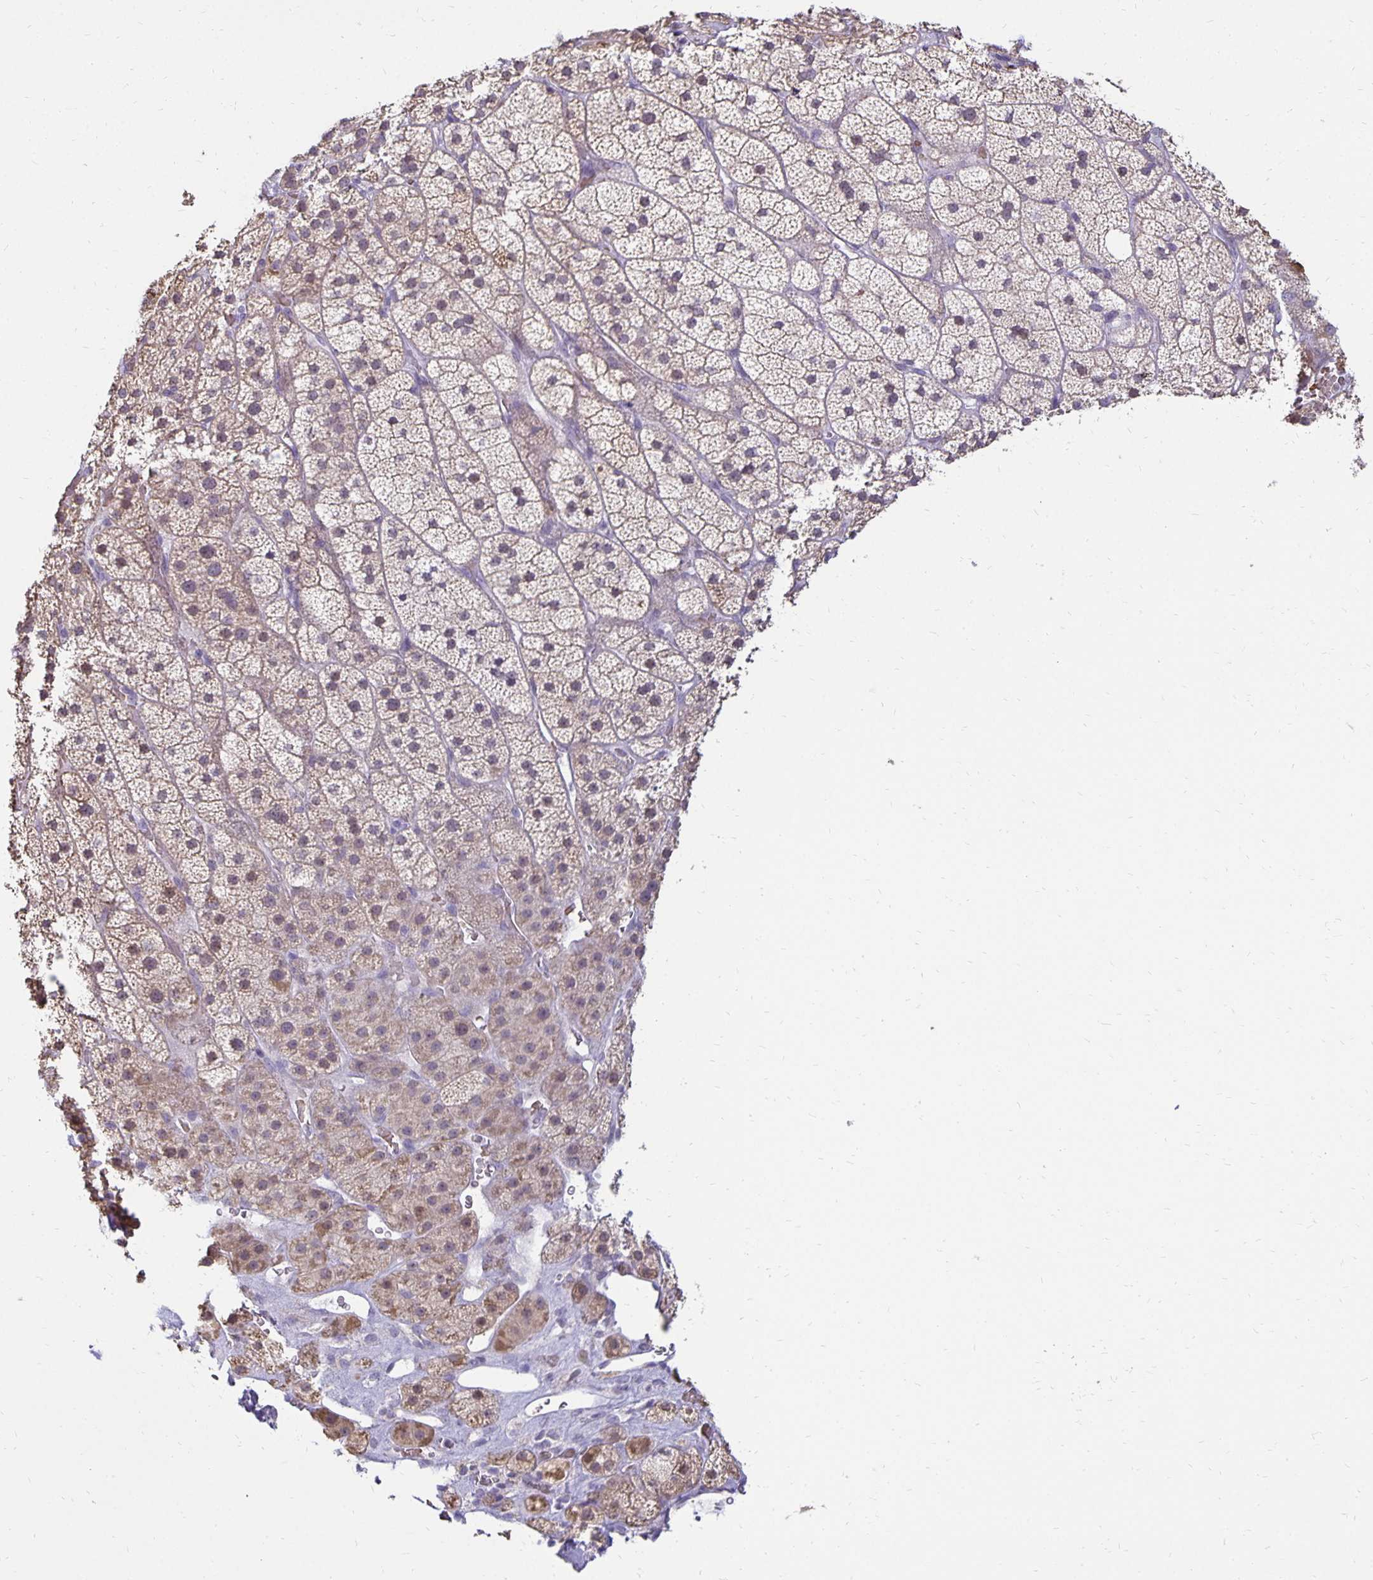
{"staining": {"intensity": "weak", "quantity": "25%-75%", "location": "cytoplasmic/membranous"}, "tissue": "adrenal gland", "cell_type": "Glandular cells", "image_type": "normal", "snomed": [{"axis": "morphology", "description": "Normal tissue, NOS"}, {"axis": "topography", "description": "Adrenal gland"}], "caption": "A high-resolution micrograph shows immunohistochemistry staining of unremarkable adrenal gland, which displays weak cytoplasmic/membranous positivity in approximately 25%-75% of glandular cells. (IHC, brightfield microscopy, high magnification).", "gene": "FN3K", "patient": {"sex": "male", "age": 57}}